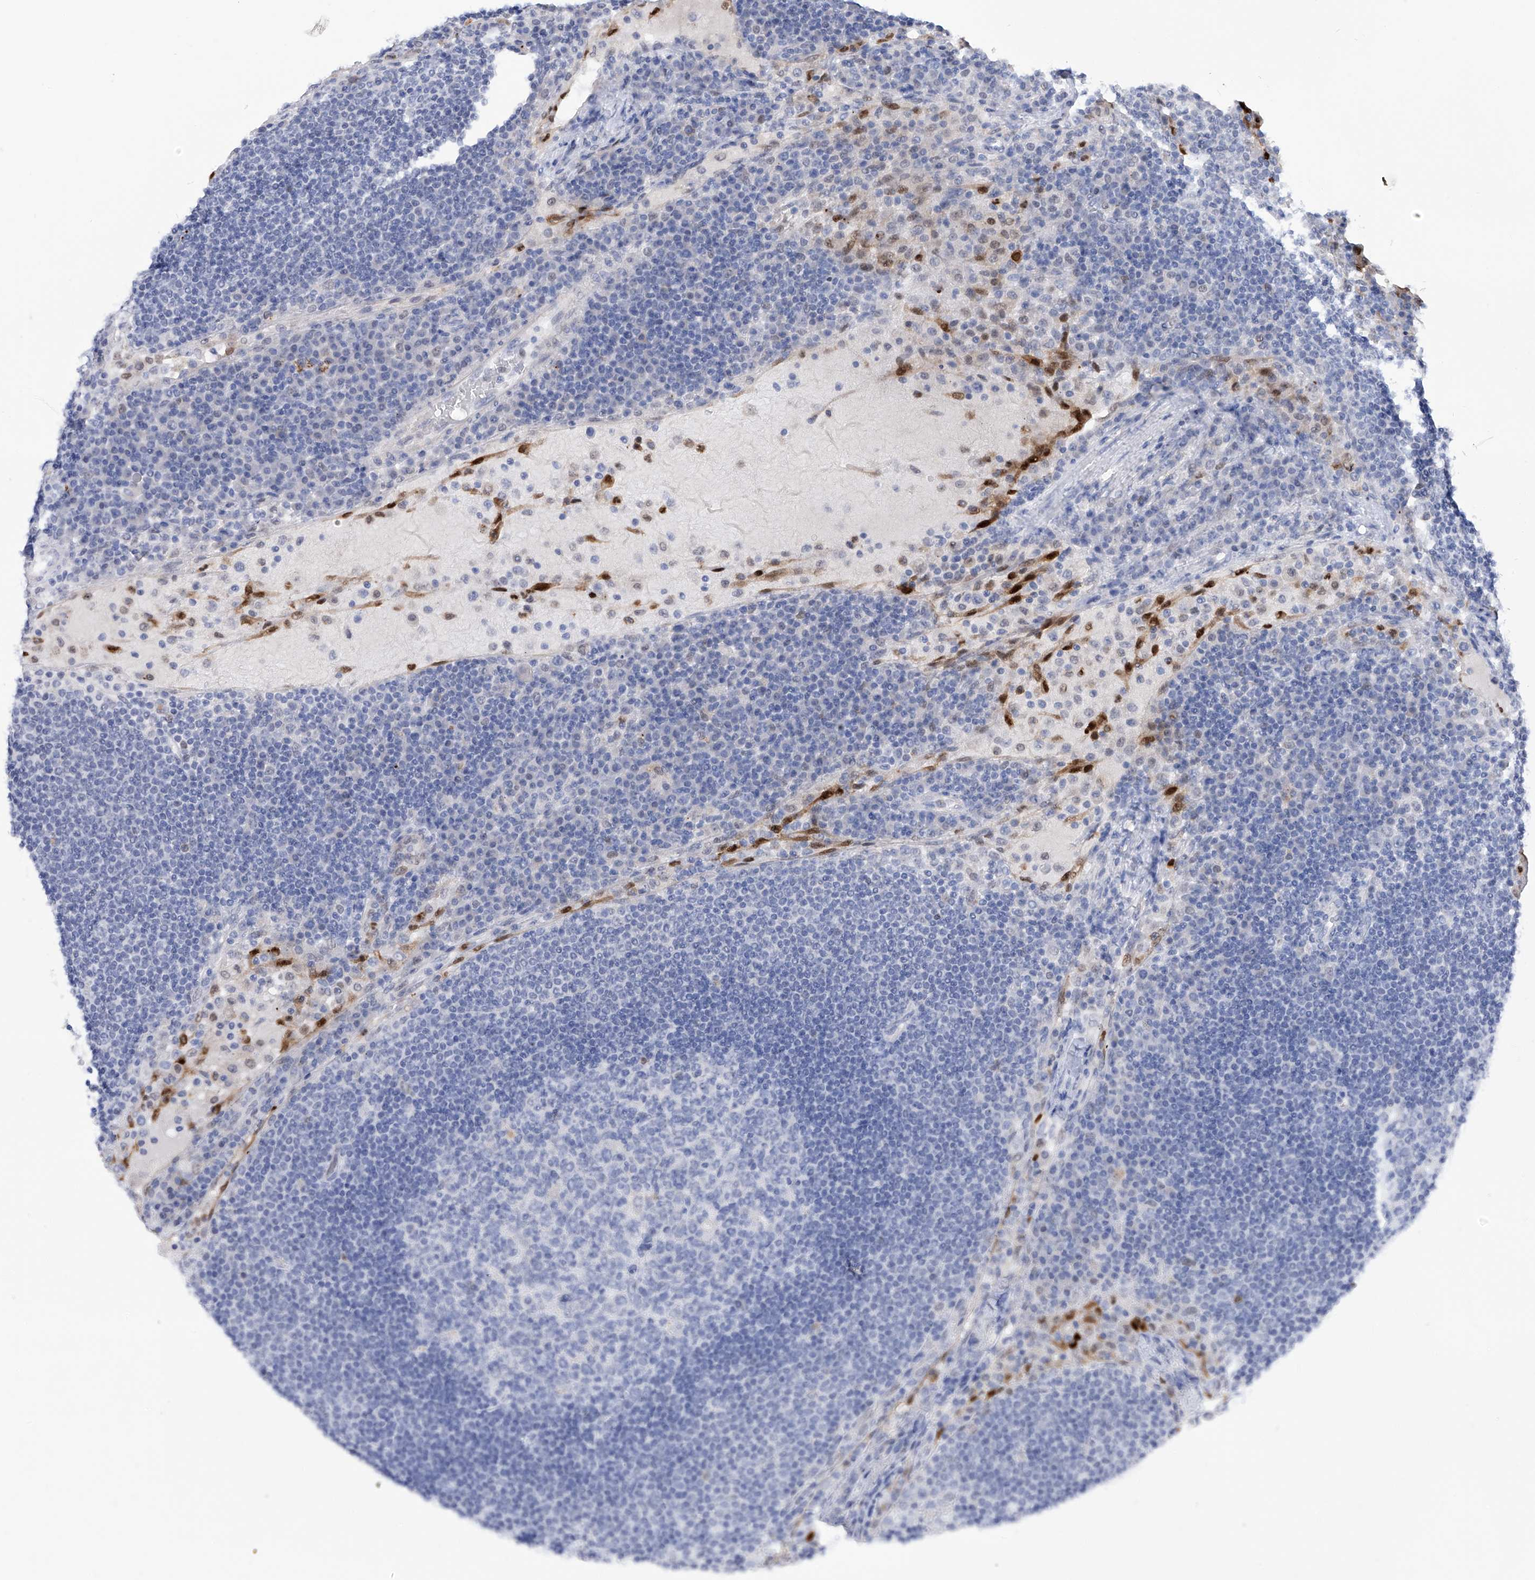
{"staining": {"intensity": "negative", "quantity": "none", "location": "none"}, "tissue": "lymph node", "cell_type": "Germinal center cells", "image_type": "normal", "snomed": [{"axis": "morphology", "description": "Normal tissue, NOS"}, {"axis": "topography", "description": "Lymph node"}], "caption": "Immunohistochemistry micrograph of unremarkable human lymph node stained for a protein (brown), which demonstrates no positivity in germinal center cells.", "gene": "PHF20", "patient": {"sex": "female", "age": 53}}